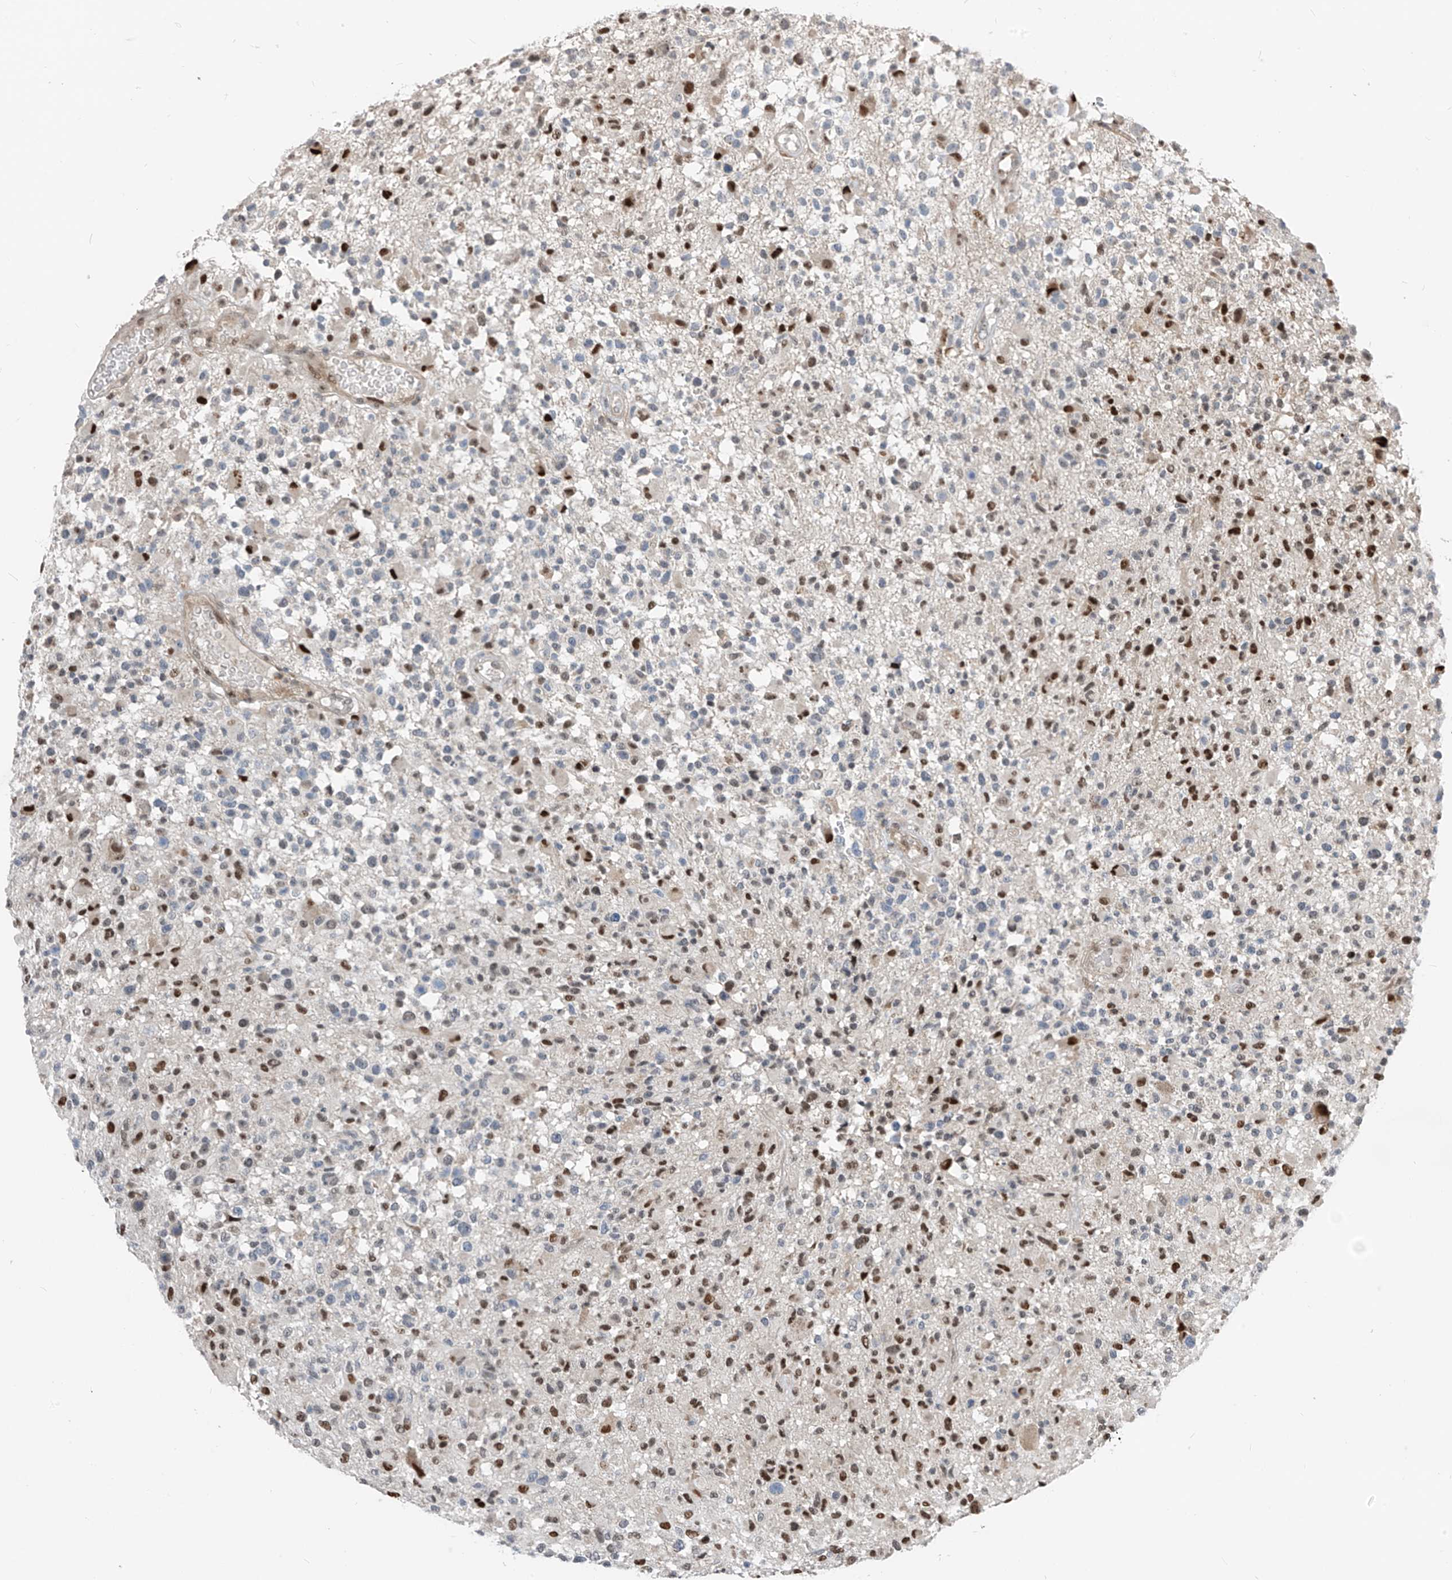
{"staining": {"intensity": "moderate", "quantity": "<25%", "location": "nuclear"}, "tissue": "glioma", "cell_type": "Tumor cells", "image_type": "cancer", "snomed": [{"axis": "morphology", "description": "Glioma, malignant, High grade"}, {"axis": "morphology", "description": "Glioblastoma, NOS"}, {"axis": "topography", "description": "Brain"}], "caption": "Immunohistochemical staining of human glioma exhibits low levels of moderate nuclear positivity in about <25% of tumor cells.", "gene": "RBP7", "patient": {"sex": "male", "age": 60}}